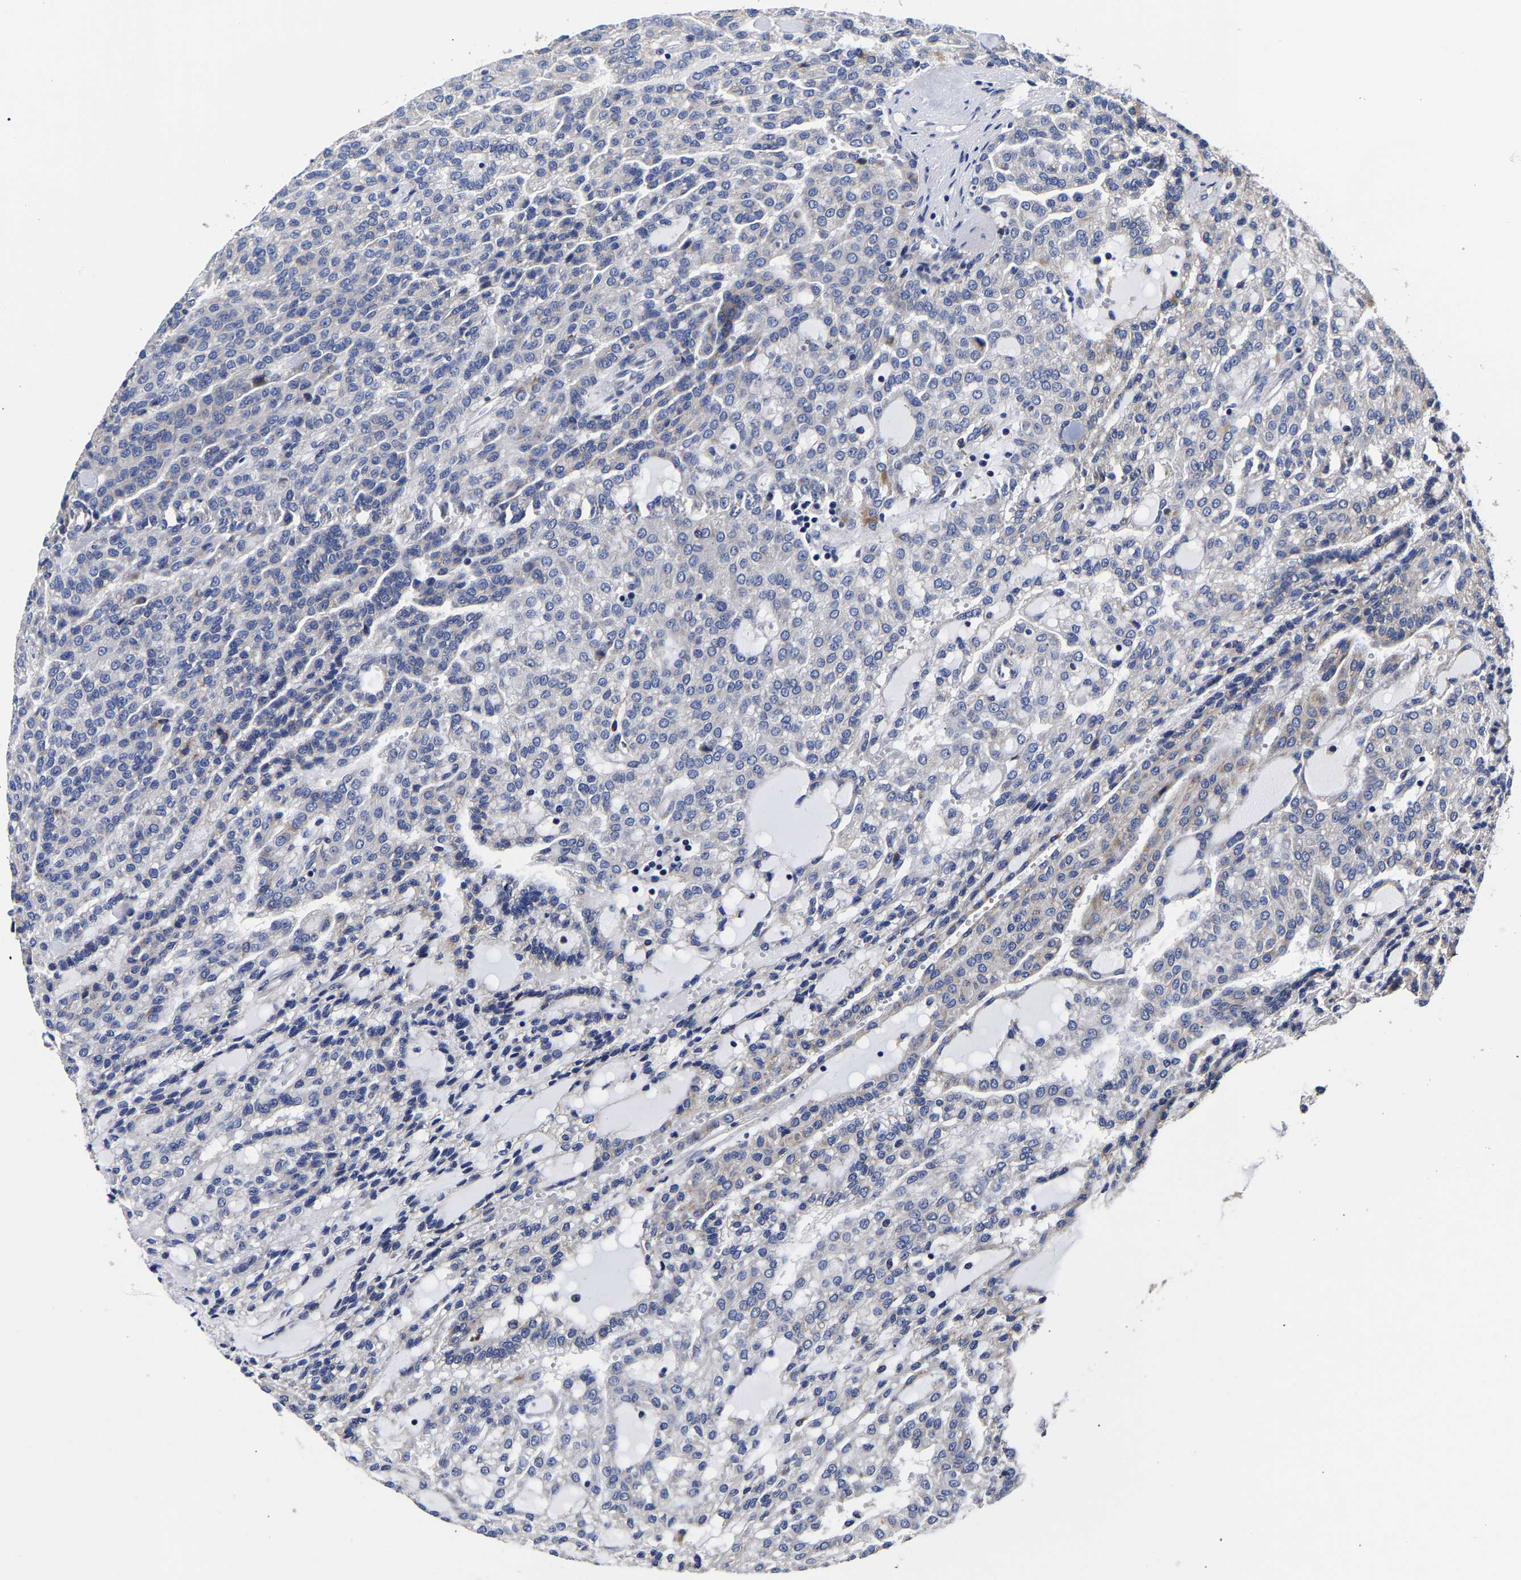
{"staining": {"intensity": "negative", "quantity": "none", "location": "none"}, "tissue": "renal cancer", "cell_type": "Tumor cells", "image_type": "cancer", "snomed": [{"axis": "morphology", "description": "Adenocarcinoma, NOS"}, {"axis": "topography", "description": "Kidney"}], "caption": "This is an IHC micrograph of human renal cancer. There is no positivity in tumor cells.", "gene": "AASS", "patient": {"sex": "male", "age": 63}}